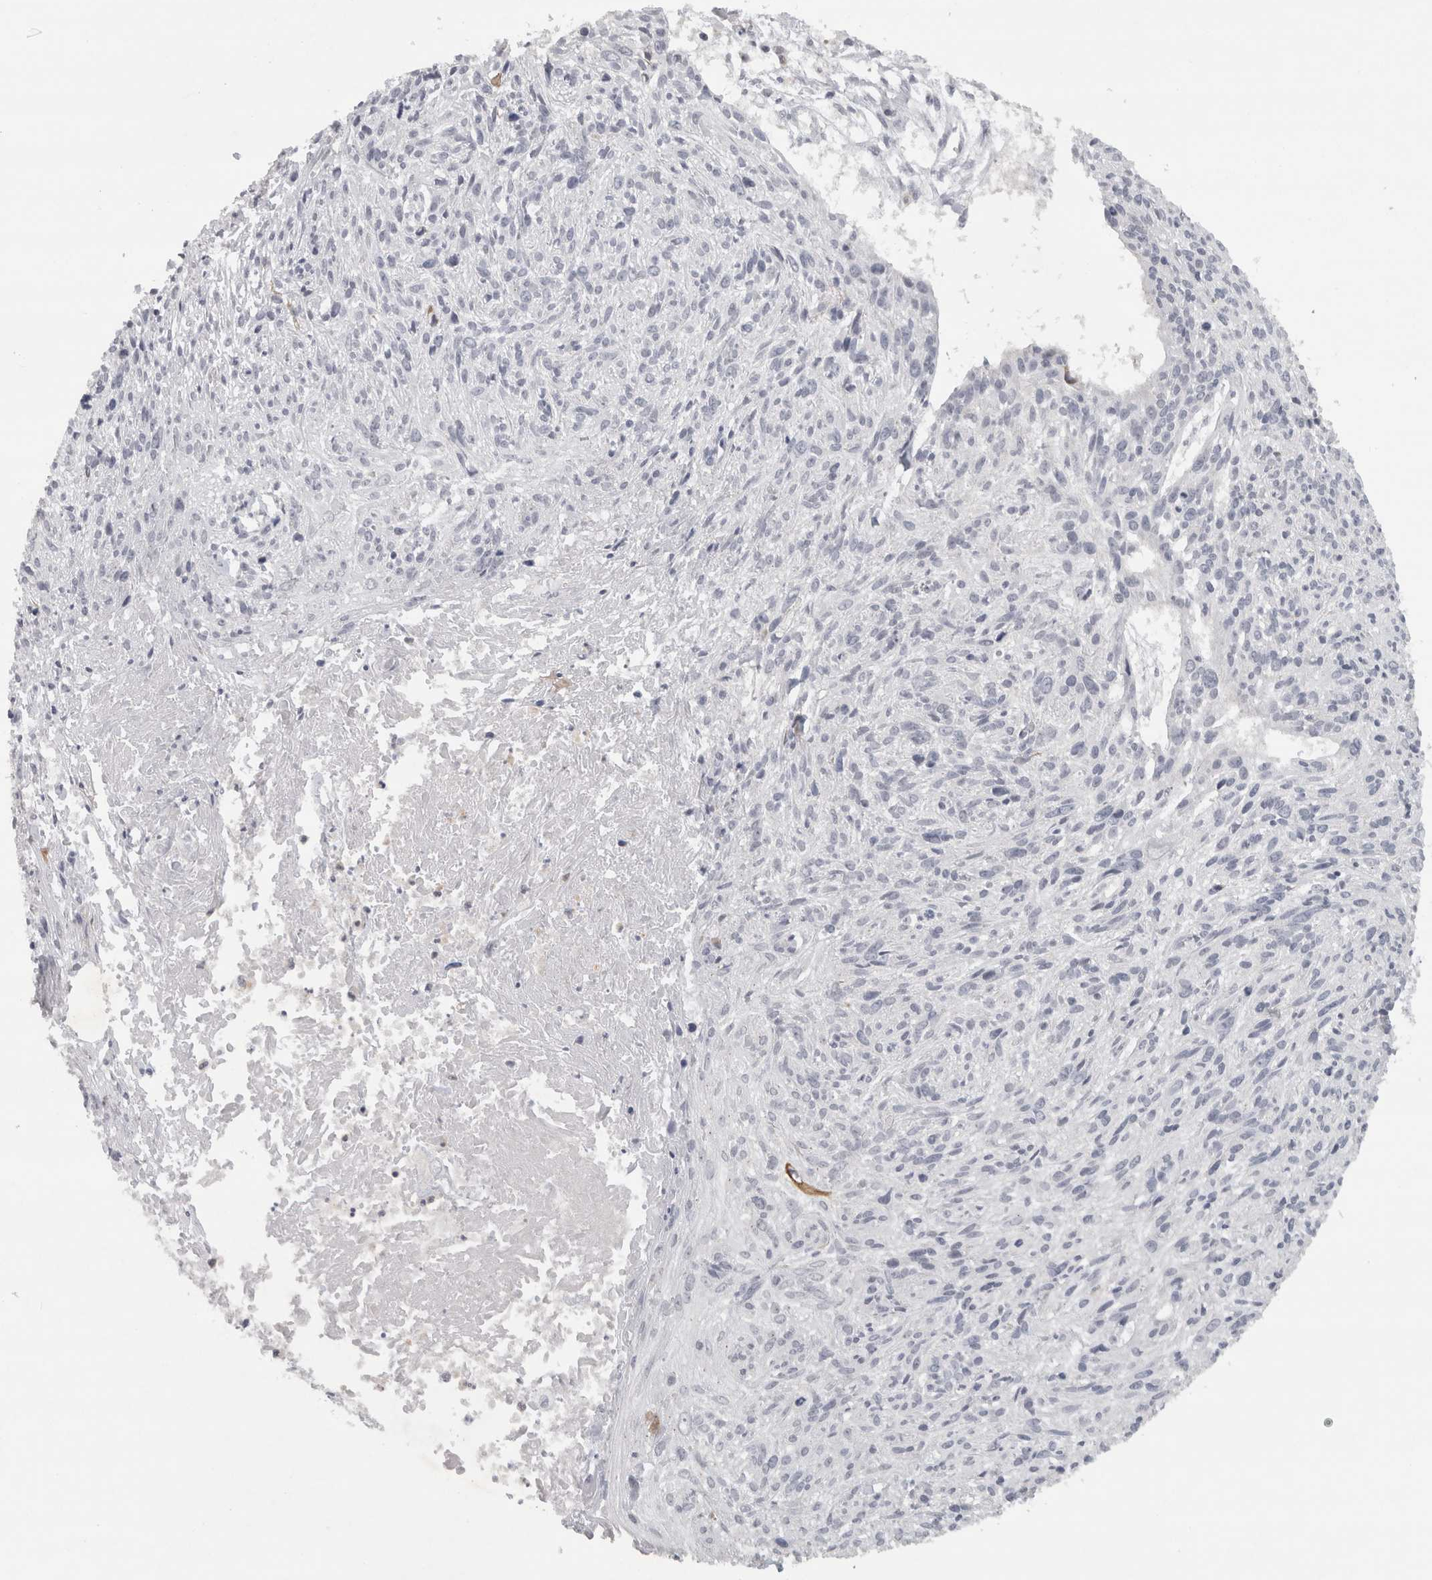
{"staining": {"intensity": "negative", "quantity": "none", "location": "none"}, "tissue": "cervical cancer", "cell_type": "Tumor cells", "image_type": "cancer", "snomed": [{"axis": "morphology", "description": "Squamous cell carcinoma, NOS"}, {"axis": "topography", "description": "Cervix"}], "caption": "High magnification brightfield microscopy of cervical cancer stained with DAB (3,3'-diaminobenzidine) (brown) and counterstained with hematoxylin (blue): tumor cells show no significant staining.", "gene": "PTPRN2", "patient": {"sex": "female", "age": 51}}